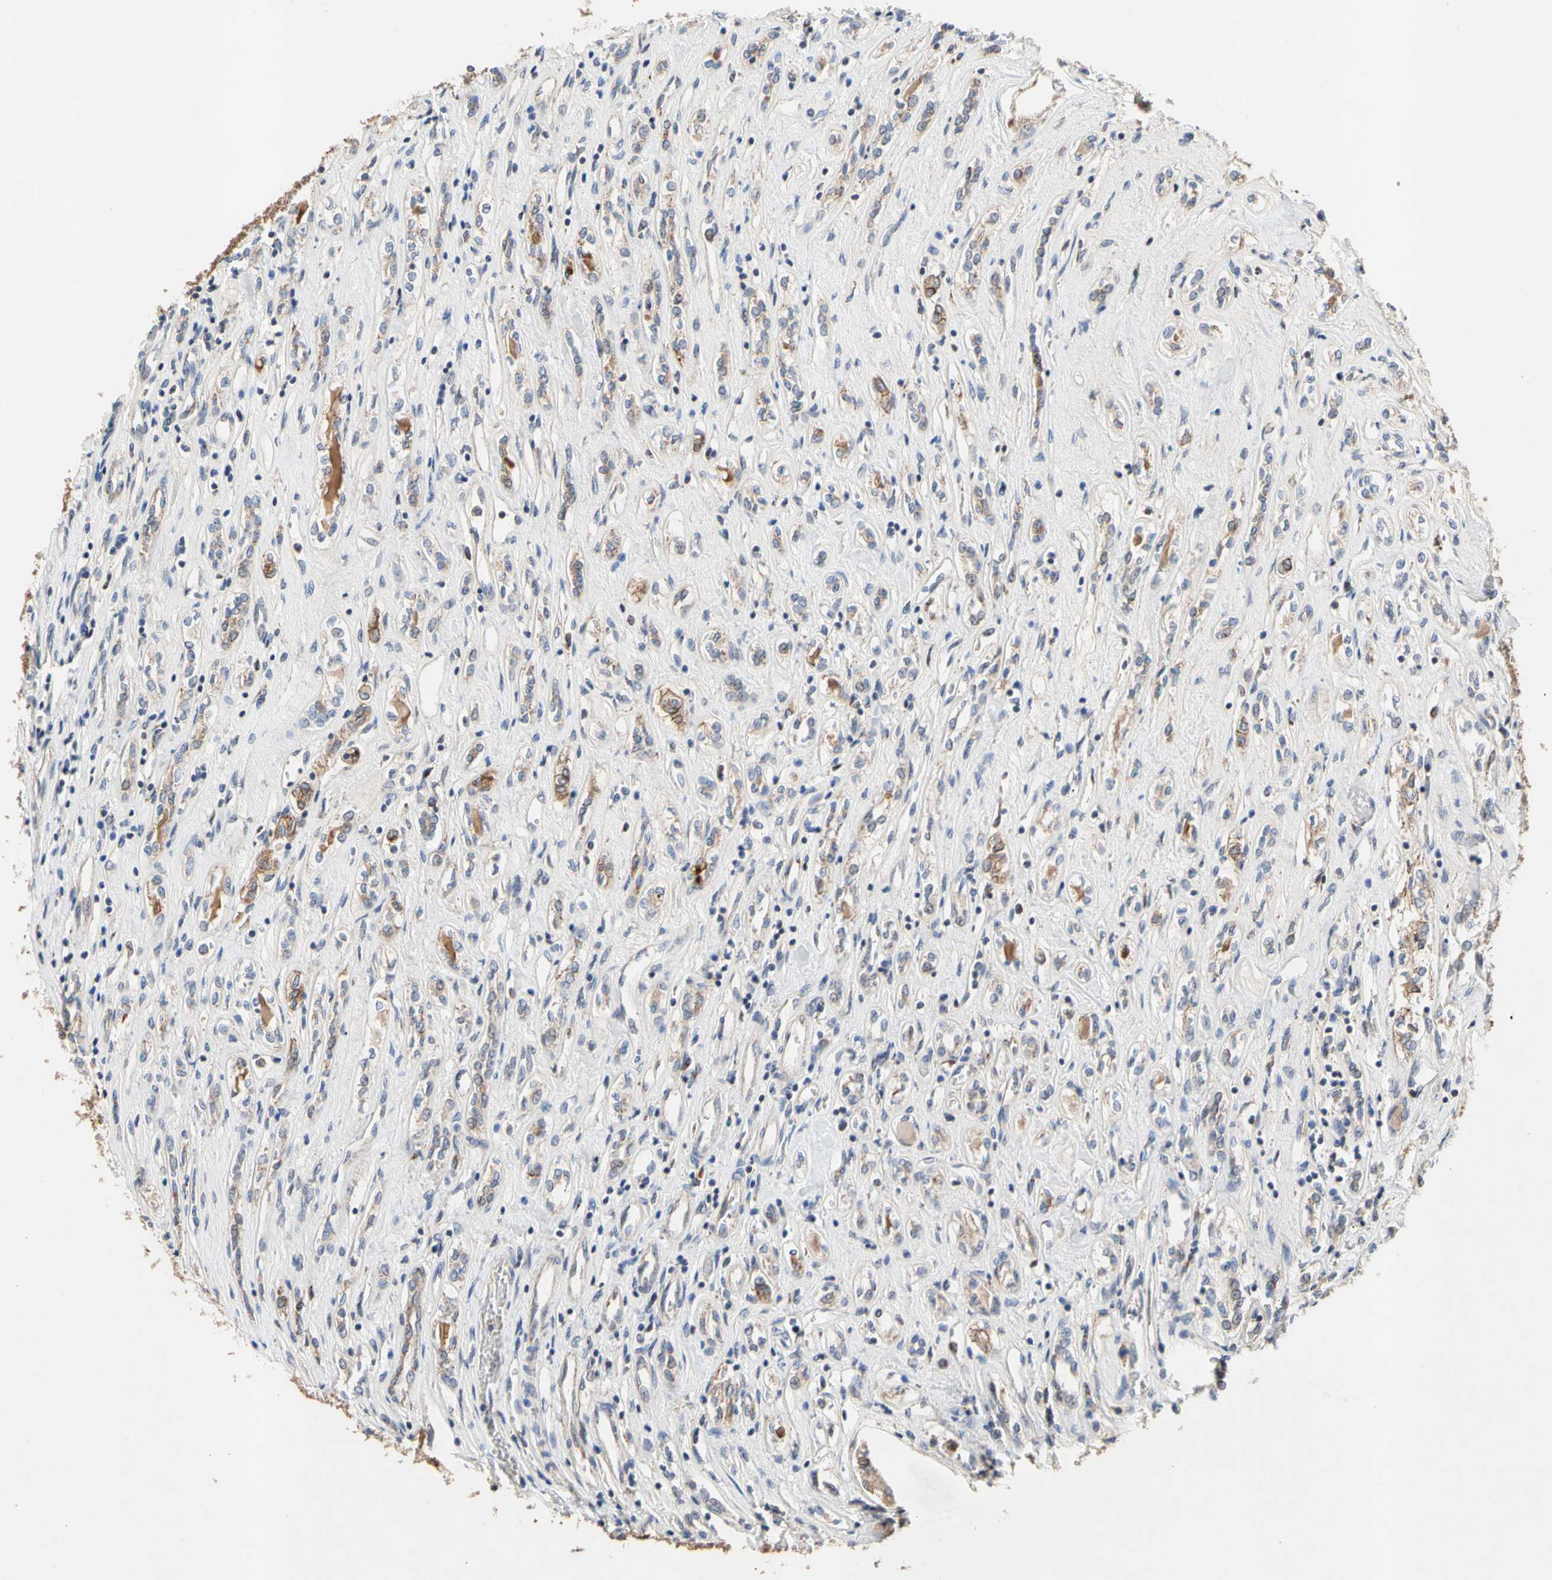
{"staining": {"intensity": "weak", "quantity": "25%-75%", "location": "cytoplasmic/membranous"}, "tissue": "renal cancer", "cell_type": "Tumor cells", "image_type": "cancer", "snomed": [{"axis": "morphology", "description": "Adenocarcinoma, NOS"}, {"axis": "topography", "description": "Kidney"}], "caption": "A brown stain highlights weak cytoplasmic/membranous positivity of a protein in renal adenocarcinoma tumor cells.", "gene": "GPD2", "patient": {"sex": "female", "age": 70}}